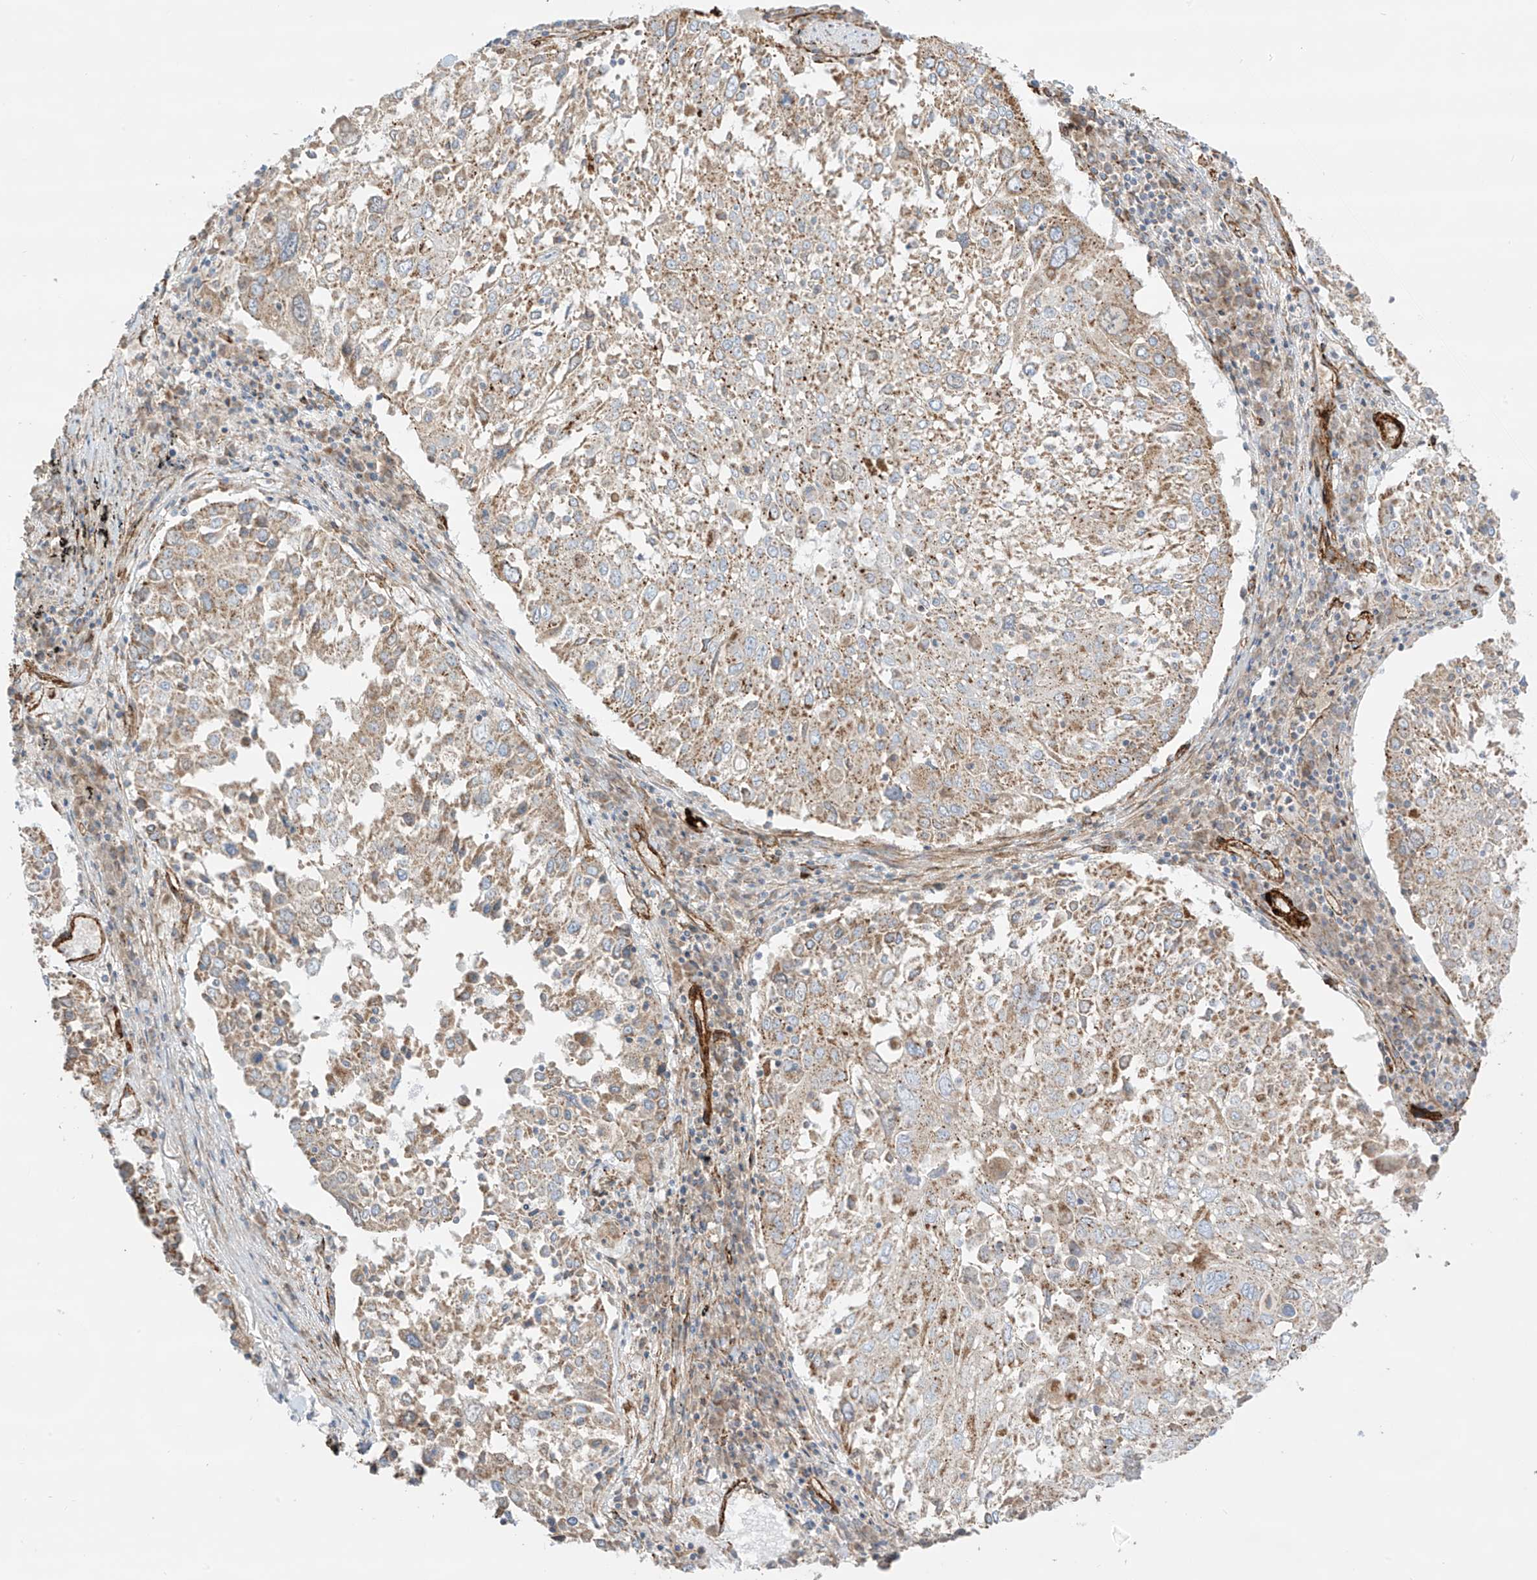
{"staining": {"intensity": "moderate", "quantity": ">75%", "location": "cytoplasmic/membranous"}, "tissue": "lung cancer", "cell_type": "Tumor cells", "image_type": "cancer", "snomed": [{"axis": "morphology", "description": "Squamous cell carcinoma, NOS"}, {"axis": "topography", "description": "Lung"}], "caption": "Lung squamous cell carcinoma stained with a protein marker shows moderate staining in tumor cells.", "gene": "ABCB7", "patient": {"sex": "male", "age": 65}}